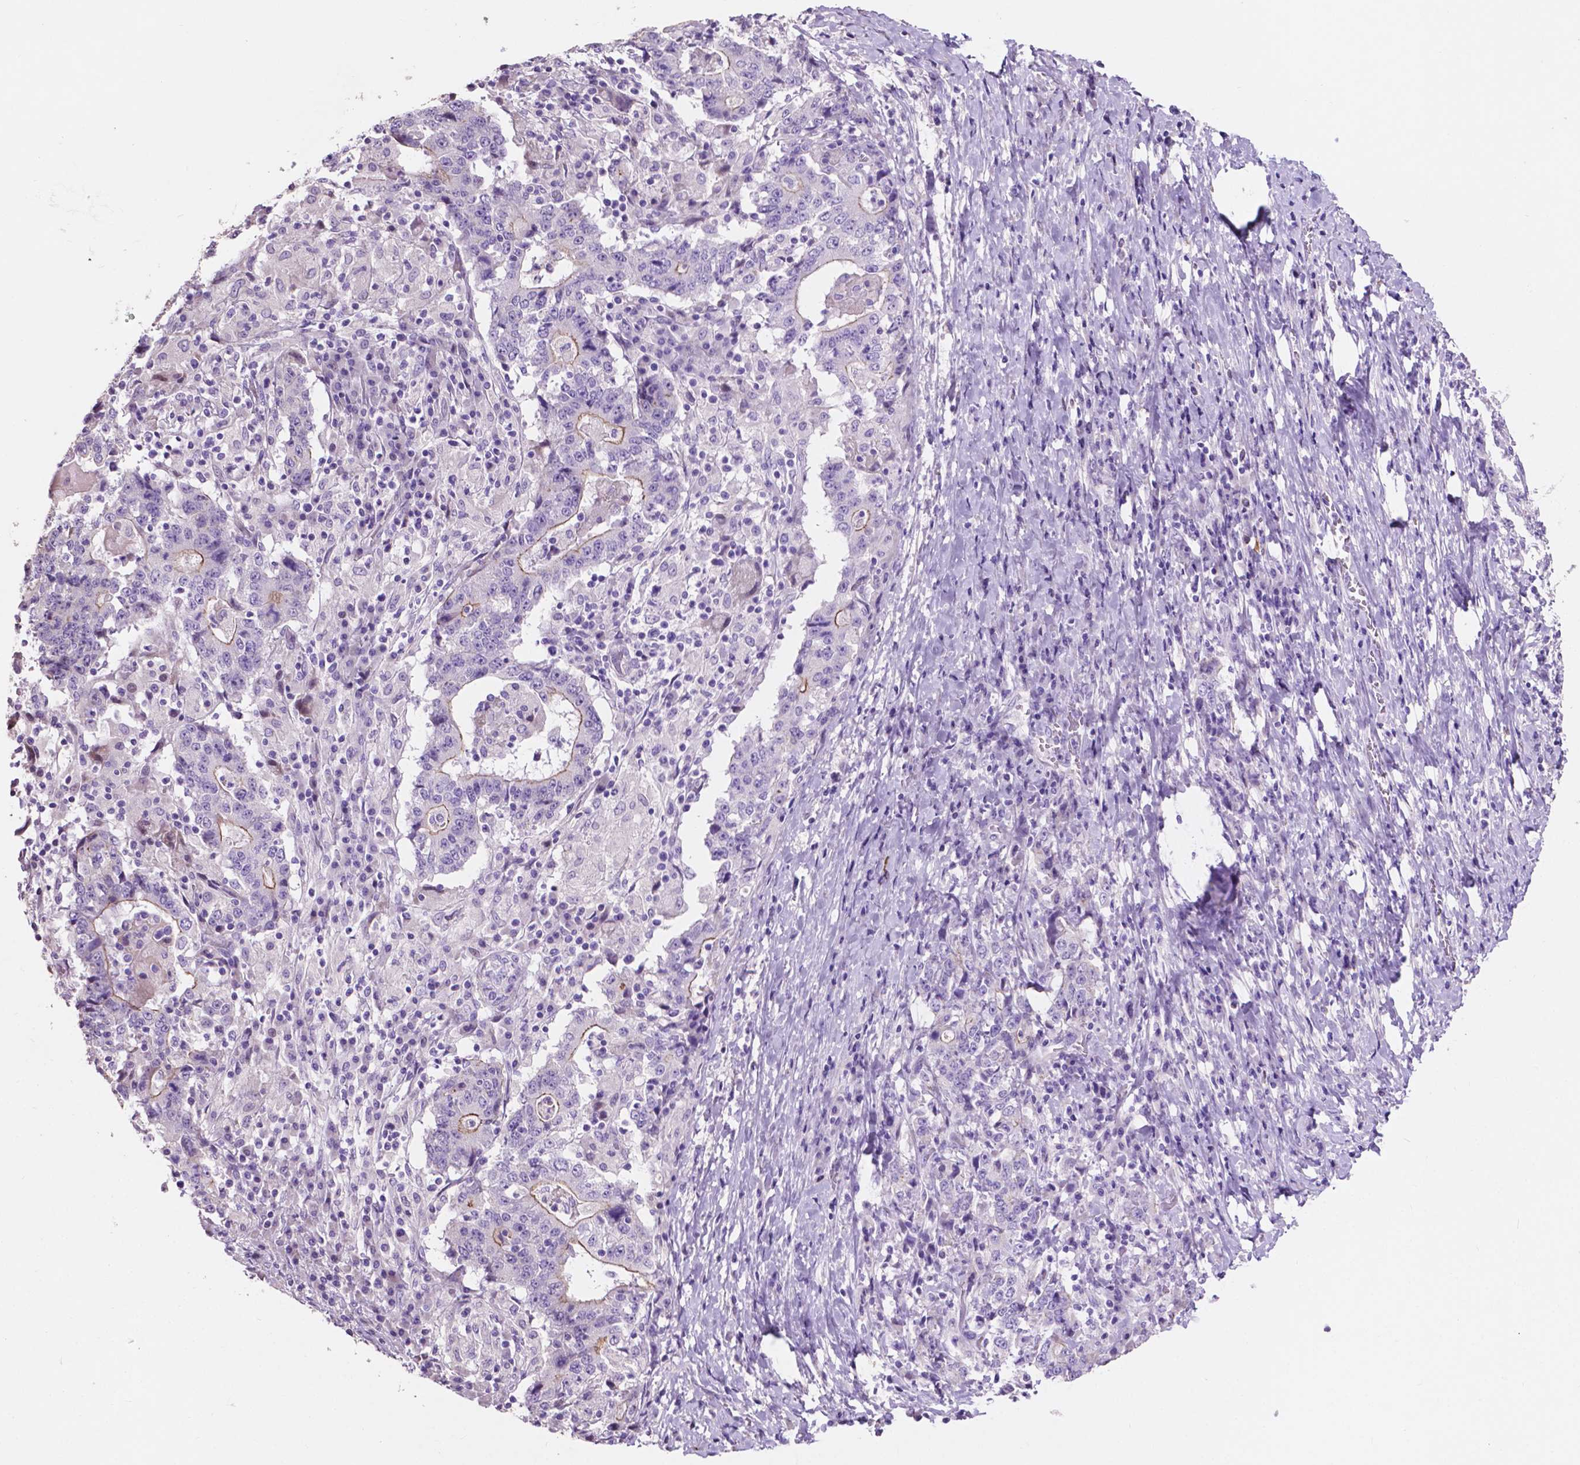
{"staining": {"intensity": "weak", "quantity": "<25%", "location": "cytoplasmic/membranous"}, "tissue": "stomach cancer", "cell_type": "Tumor cells", "image_type": "cancer", "snomed": [{"axis": "morphology", "description": "Normal tissue, NOS"}, {"axis": "morphology", "description": "Adenocarcinoma, NOS"}, {"axis": "topography", "description": "Stomach, upper"}, {"axis": "topography", "description": "Stomach"}], "caption": "Photomicrograph shows no protein staining in tumor cells of stomach cancer tissue. (DAB IHC visualized using brightfield microscopy, high magnification).", "gene": "CLDN17", "patient": {"sex": "male", "age": 59}}